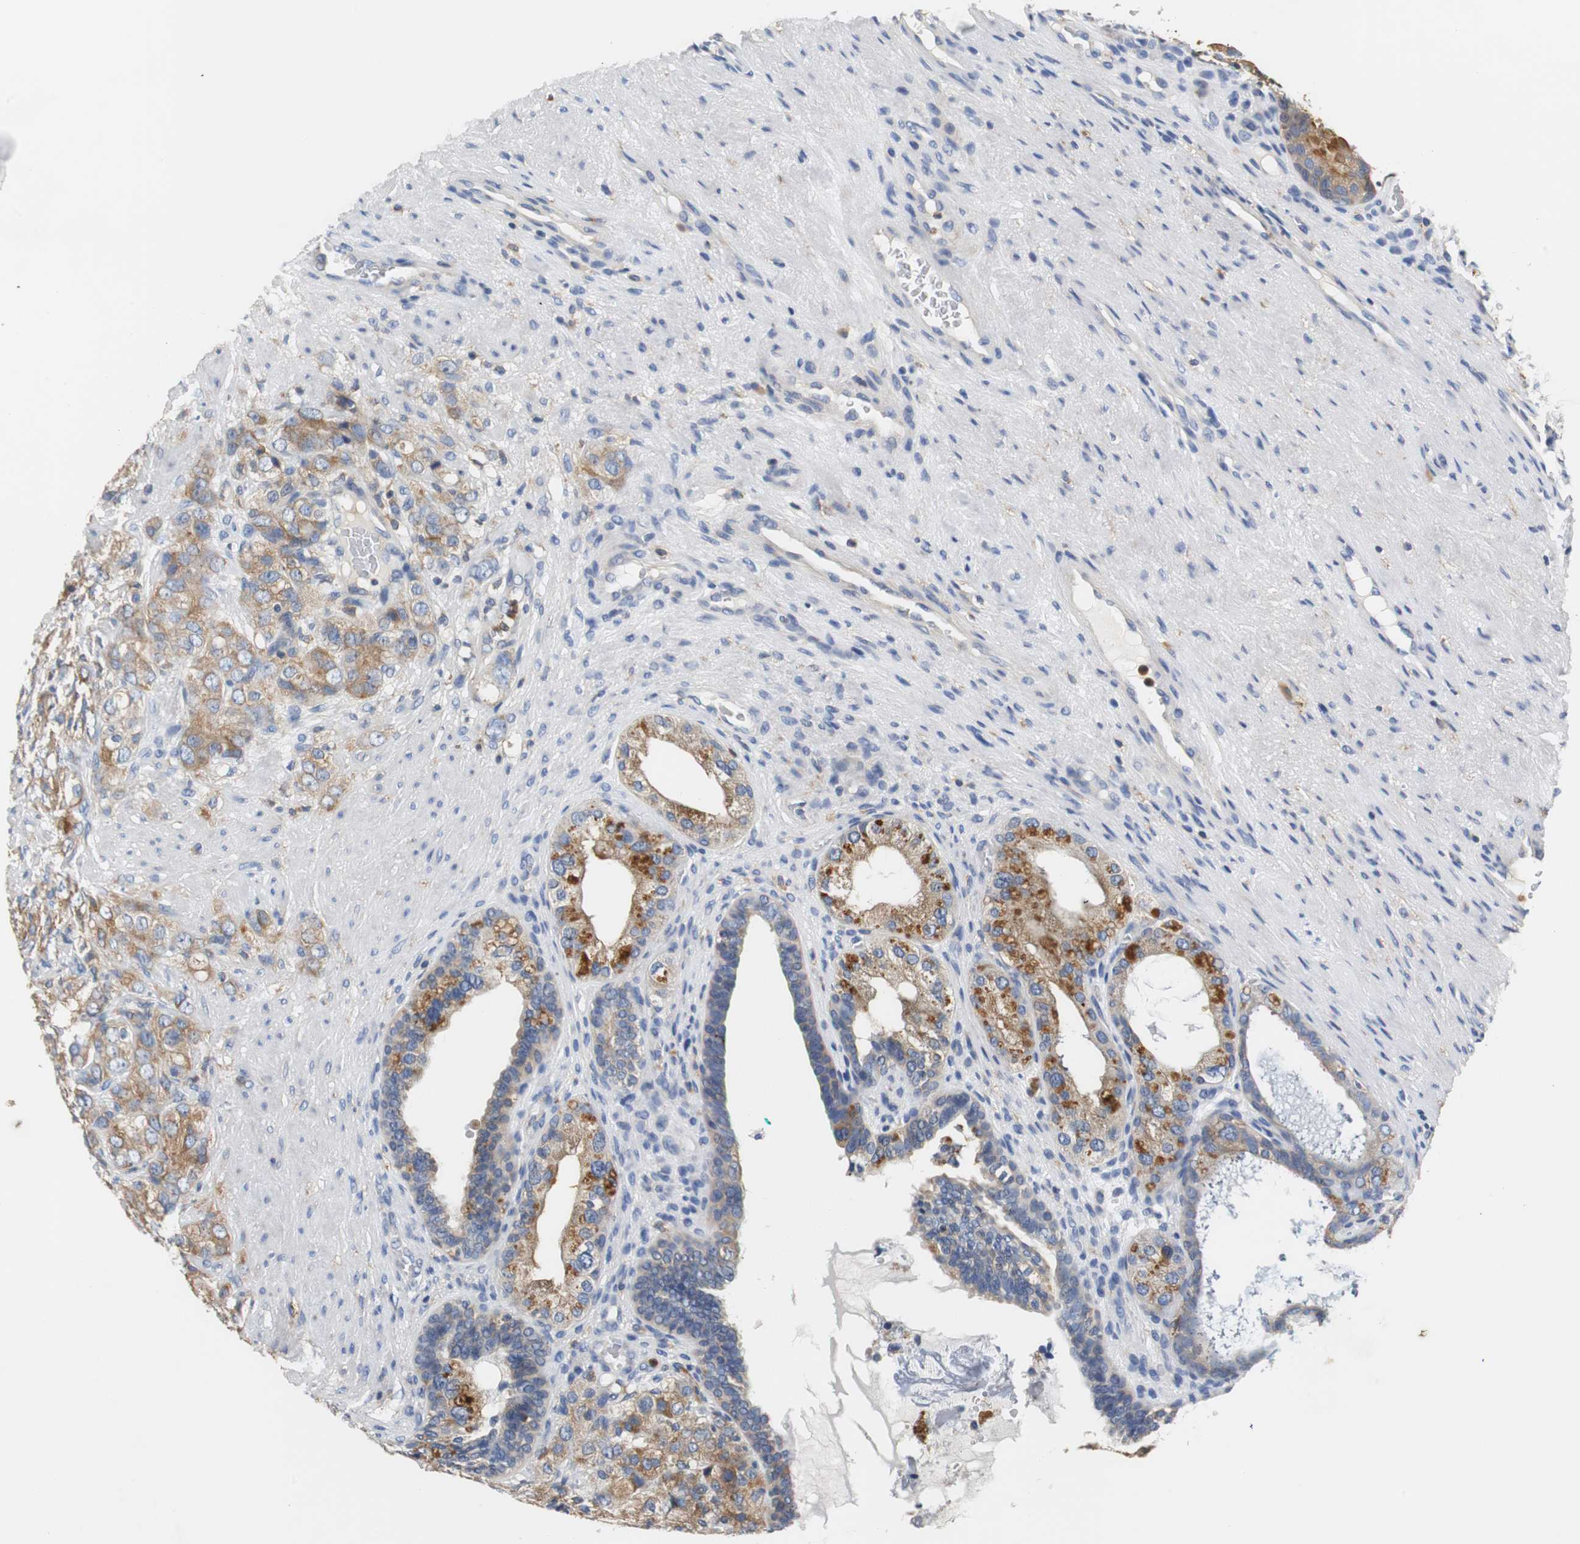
{"staining": {"intensity": "moderate", "quantity": ">75%", "location": "cytoplasmic/membranous"}, "tissue": "prostate cancer", "cell_type": "Tumor cells", "image_type": "cancer", "snomed": [{"axis": "morphology", "description": "Adenocarcinoma, High grade"}, {"axis": "topography", "description": "Prostate"}], "caption": "Immunohistochemistry (IHC) staining of prostate cancer, which displays medium levels of moderate cytoplasmic/membranous positivity in about >75% of tumor cells indicating moderate cytoplasmic/membranous protein expression. The staining was performed using DAB (3,3'-diaminobenzidine) (brown) for protein detection and nuclei were counterstained in hematoxylin (blue).", "gene": "VAMP8", "patient": {"sex": "male", "age": 68}}